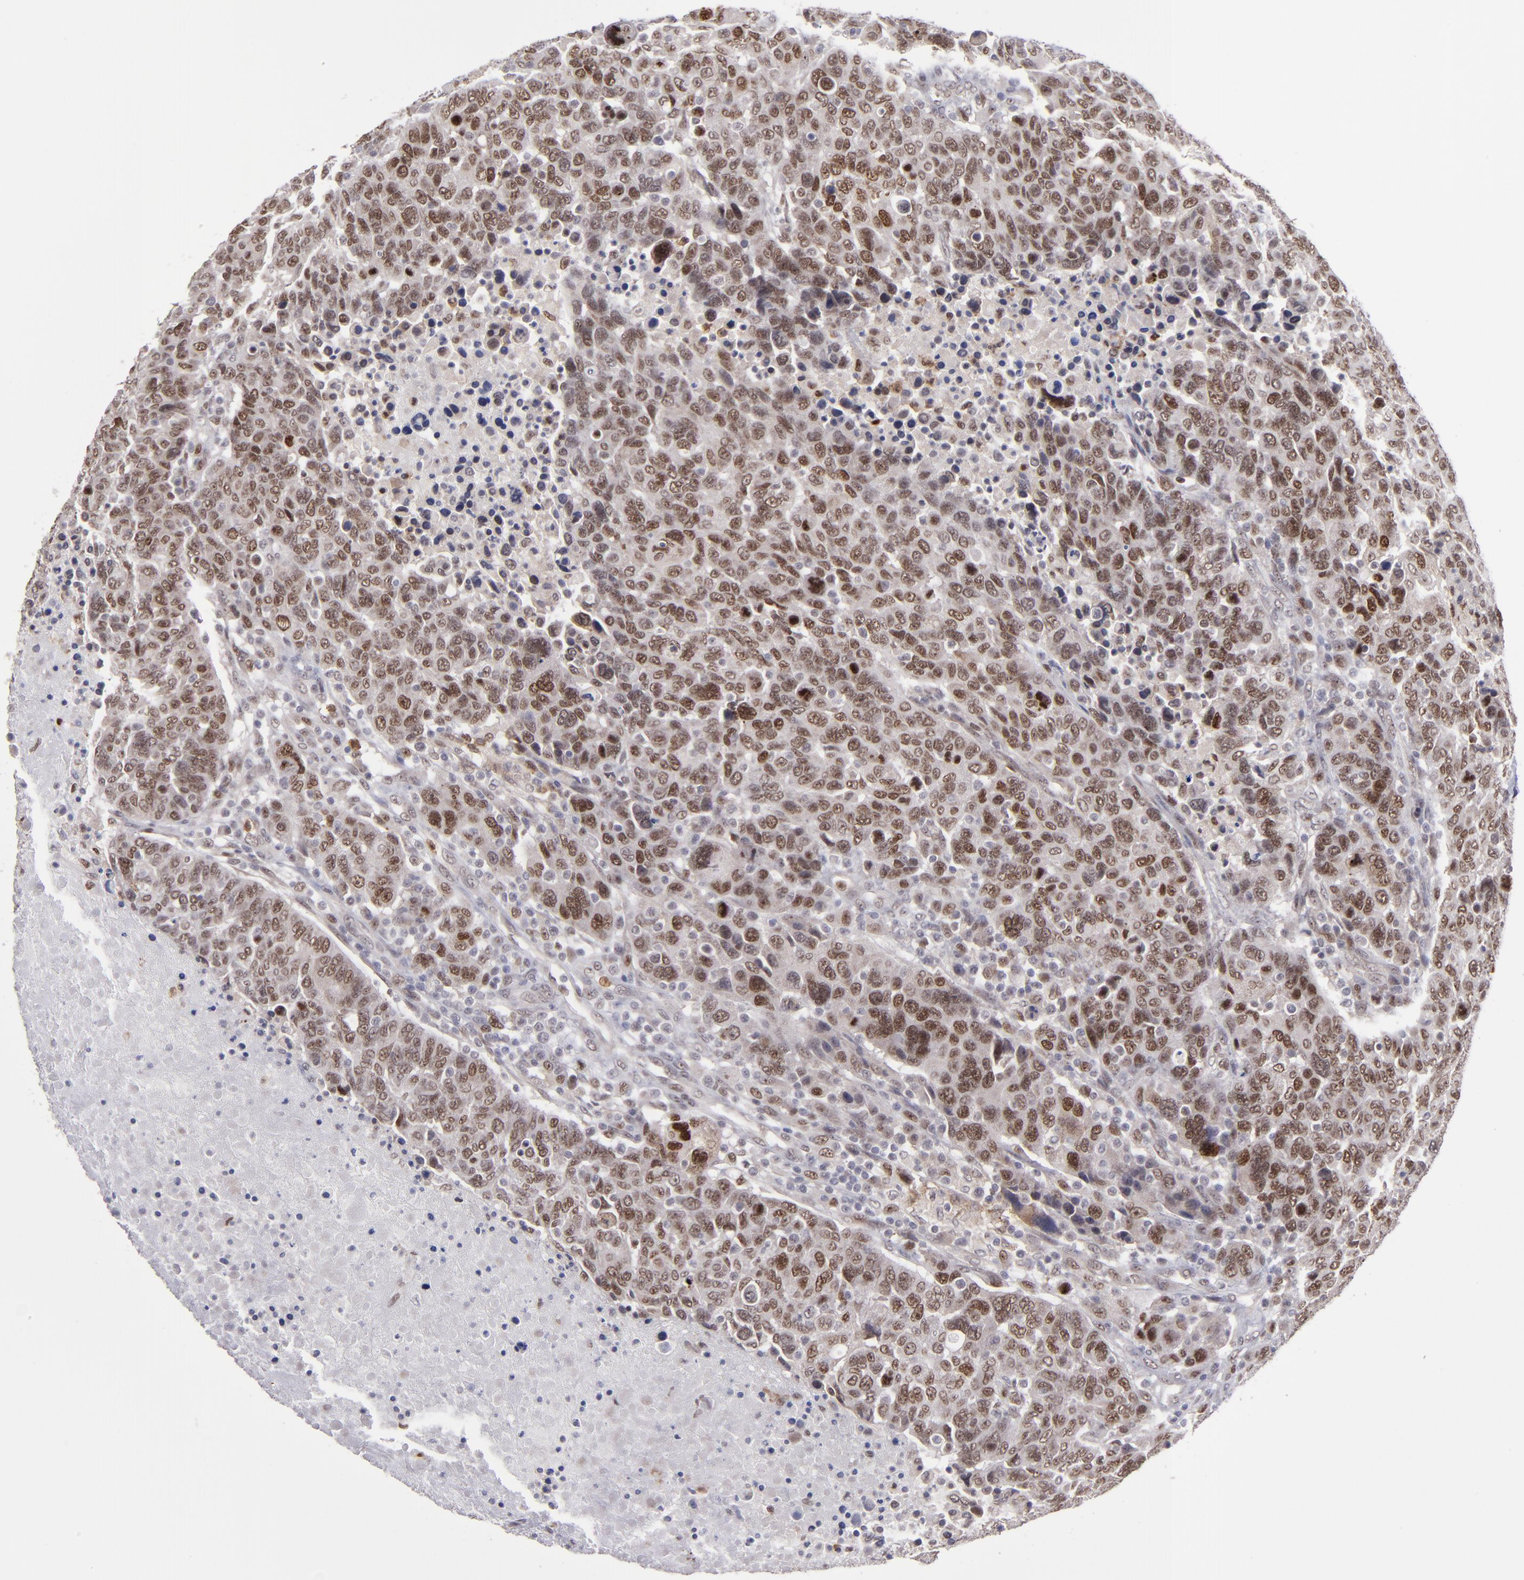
{"staining": {"intensity": "moderate", "quantity": ">75%", "location": "nuclear"}, "tissue": "breast cancer", "cell_type": "Tumor cells", "image_type": "cancer", "snomed": [{"axis": "morphology", "description": "Duct carcinoma"}, {"axis": "topography", "description": "Breast"}], "caption": "IHC image of neoplastic tissue: breast cancer stained using IHC shows medium levels of moderate protein expression localized specifically in the nuclear of tumor cells, appearing as a nuclear brown color.", "gene": "RREB1", "patient": {"sex": "female", "age": 37}}